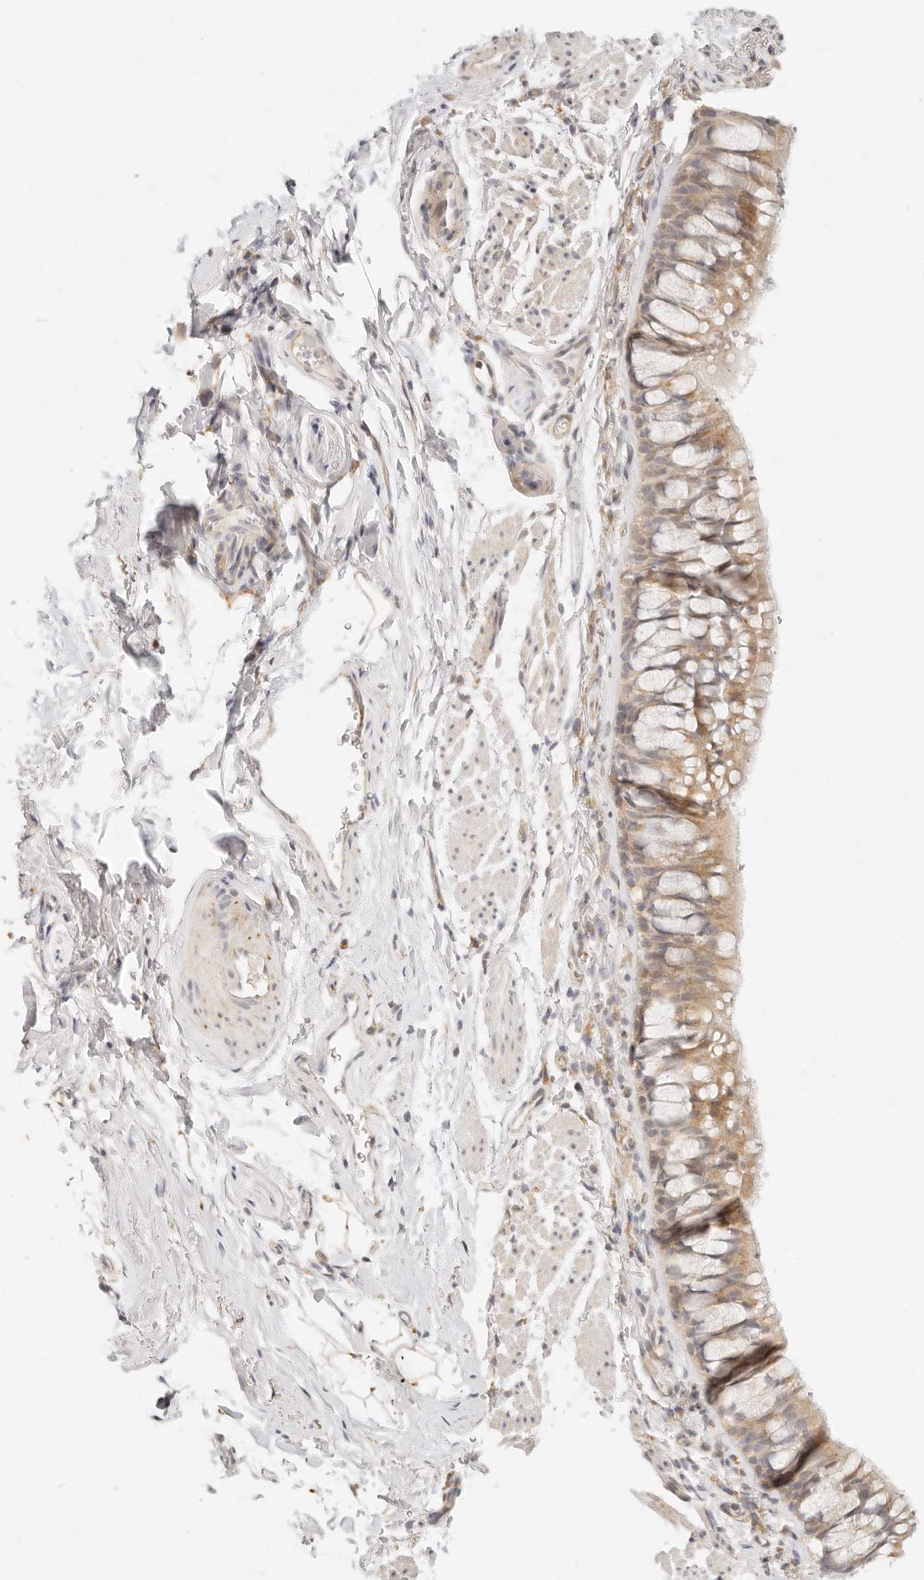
{"staining": {"intensity": "moderate", "quantity": ">75%", "location": "cytoplasmic/membranous"}, "tissue": "bronchus", "cell_type": "Respiratory epithelial cells", "image_type": "normal", "snomed": [{"axis": "morphology", "description": "Normal tissue, NOS"}, {"axis": "topography", "description": "Cartilage tissue"}, {"axis": "topography", "description": "Bronchus"}], "caption": "A medium amount of moderate cytoplasmic/membranous positivity is seen in approximately >75% of respiratory epithelial cells in benign bronchus.", "gene": "GPR156", "patient": {"sex": "female", "age": 53}}